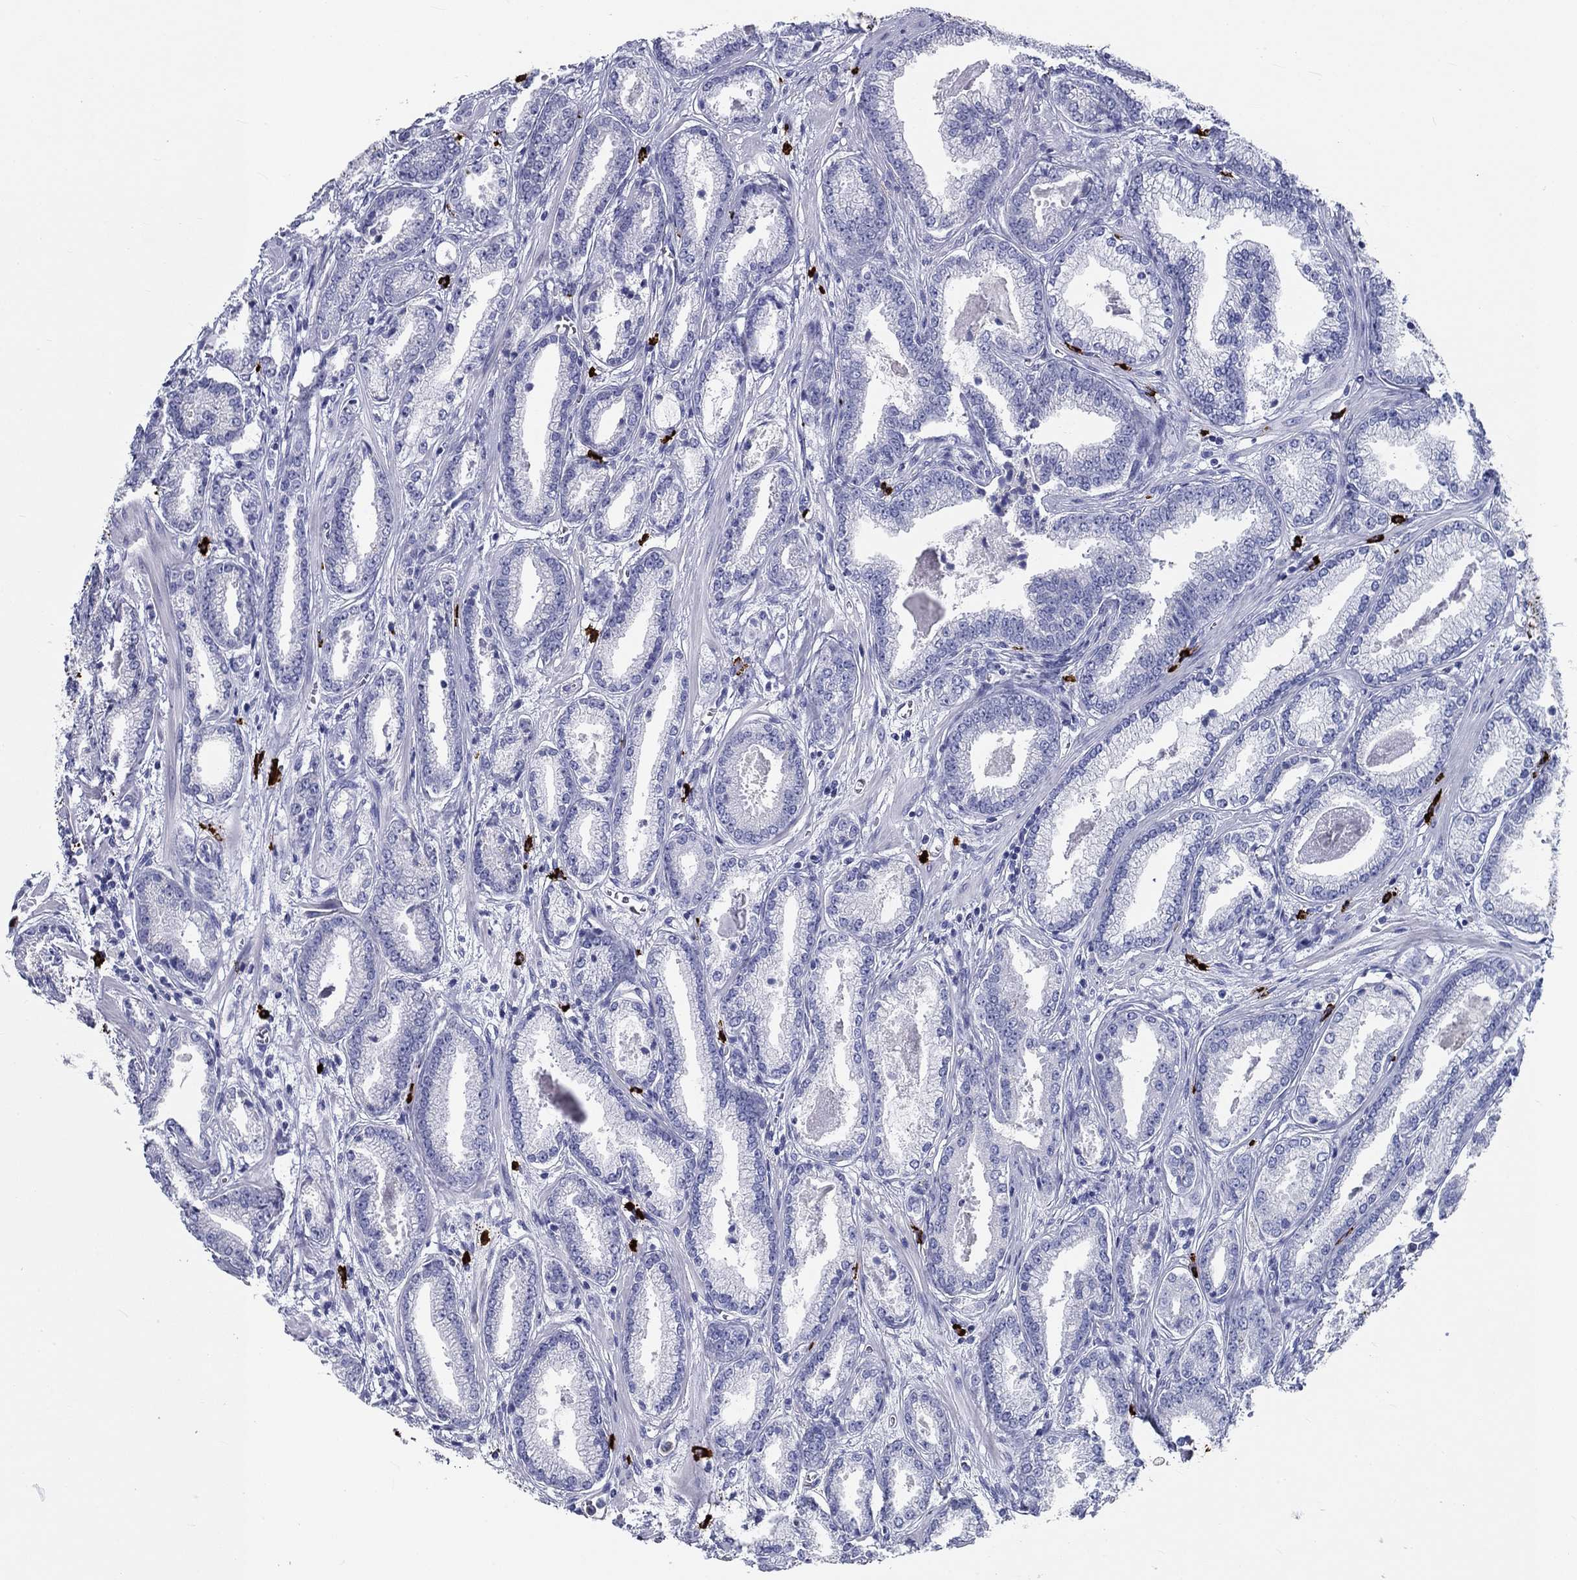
{"staining": {"intensity": "negative", "quantity": "none", "location": "none"}, "tissue": "prostate cancer", "cell_type": "Tumor cells", "image_type": "cancer", "snomed": [{"axis": "morphology", "description": "Adenocarcinoma, Low grade"}, {"axis": "topography", "description": "Prostate"}], "caption": "Immunohistochemical staining of prostate cancer (adenocarcinoma (low-grade)) exhibits no significant expression in tumor cells. (Brightfield microscopy of DAB (3,3'-diaminobenzidine) IHC at high magnification).", "gene": "CD40LG", "patient": {"sex": "male", "age": 68}}